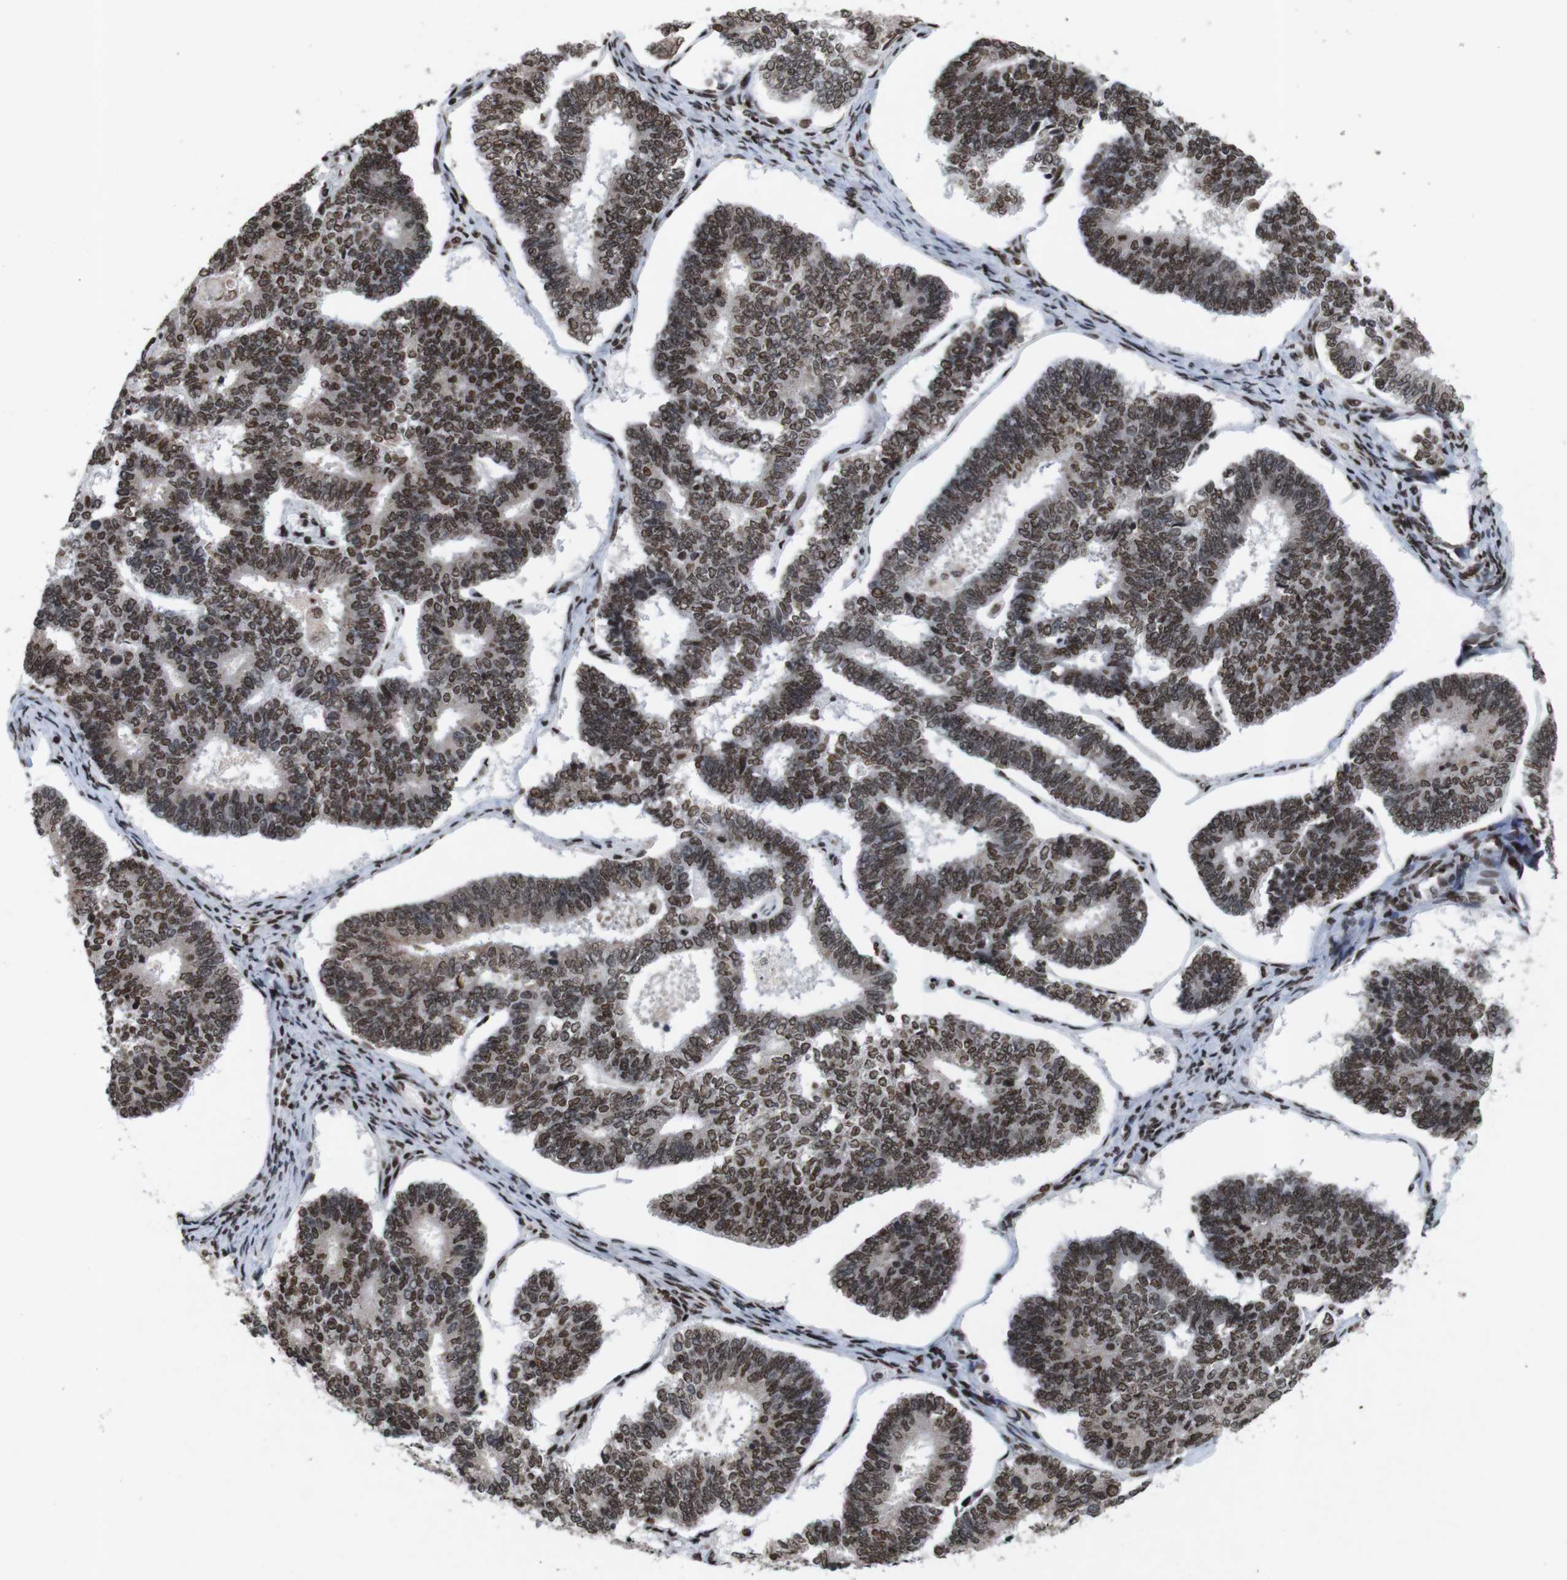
{"staining": {"intensity": "moderate", "quantity": ">75%", "location": "nuclear"}, "tissue": "endometrial cancer", "cell_type": "Tumor cells", "image_type": "cancer", "snomed": [{"axis": "morphology", "description": "Adenocarcinoma, NOS"}, {"axis": "topography", "description": "Endometrium"}], "caption": "An IHC photomicrograph of neoplastic tissue is shown. Protein staining in brown labels moderate nuclear positivity in adenocarcinoma (endometrial) within tumor cells. (DAB (3,3'-diaminobenzidine) IHC with brightfield microscopy, high magnification).", "gene": "MAGEH1", "patient": {"sex": "female", "age": 70}}